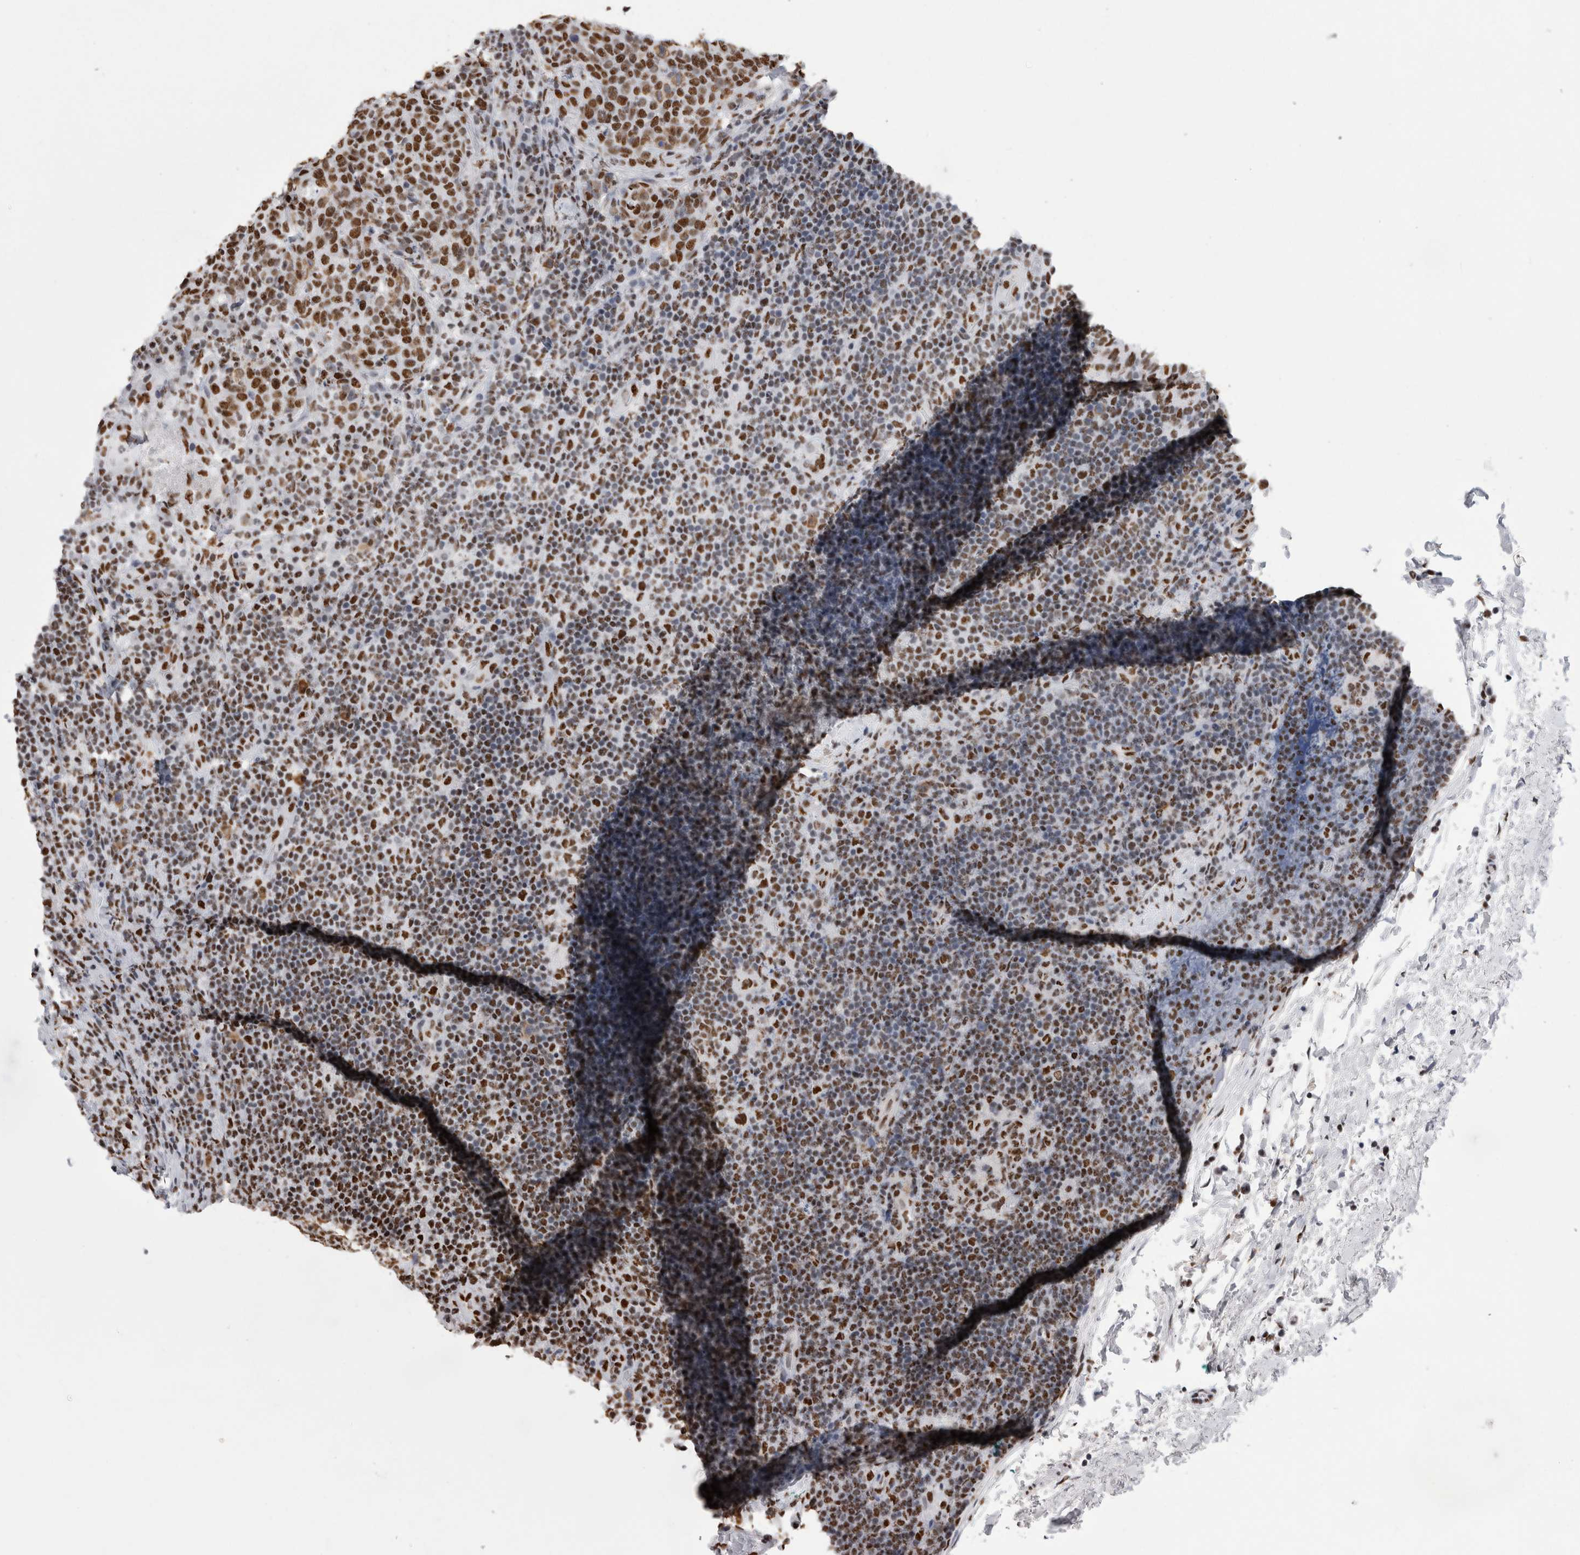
{"staining": {"intensity": "strong", "quantity": ">75%", "location": "nuclear"}, "tissue": "head and neck cancer", "cell_type": "Tumor cells", "image_type": "cancer", "snomed": [{"axis": "morphology", "description": "Squamous cell carcinoma, NOS"}, {"axis": "morphology", "description": "Squamous cell carcinoma, metastatic, NOS"}, {"axis": "topography", "description": "Lymph node"}, {"axis": "topography", "description": "Head-Neck"}], "caption": "The photomicrograph exhibits staining of metastatic squamous cell carcinoma (head and neck), revealing strong nuclear protein positivity (brown color) within tumor cells. The staining was performed using DAB, with brown indicating positive protein expression. Nuclei are stained blue with hematoxylin.", "gene": "ALPK3", "patient": {"sex": "male", "age": 62}}